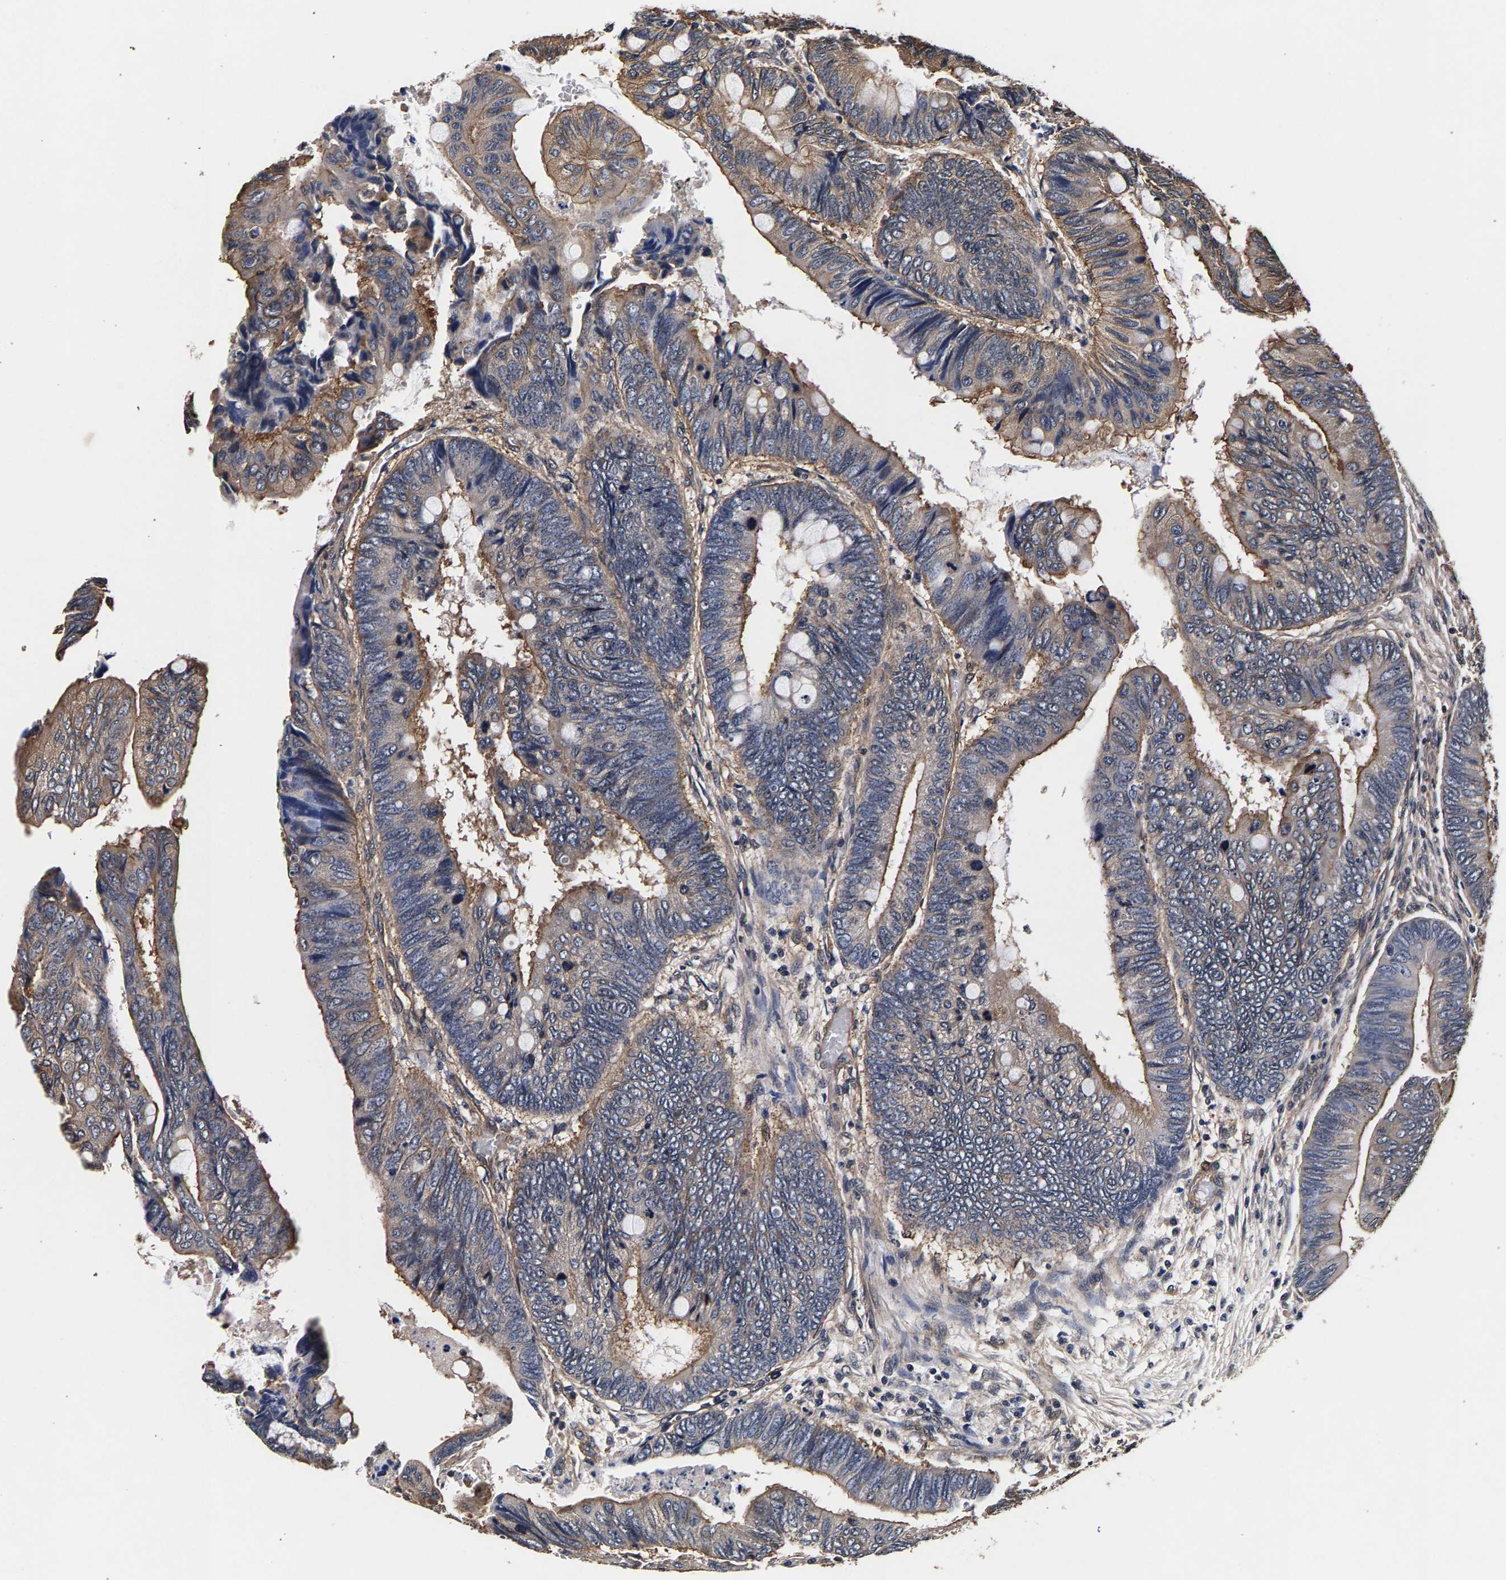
{"staining": {"intensity": "moderate", "quantity": "25%-75%", "location": "cytoplasmic/membranous"}, "tissue": "colorectal cancer", "cell_type": "Tumor cells", "image_type": "cancer", "snomed": [{"axis": "morphology", "description": "Normal tissue, NOS"}, {"axis": "morphology", "description": "Adenocarcinoma, NOS"}, {"axis": "topography", "description": "Rectum"}, {"axis": "topography", "description": "Peripheral nerve tissue"}], "caption": "A medium amount of moderate cytoplasmic/membranous expression is seen in approximately 25%-75% of tumor cells in colorectal cancer (adenocarcinoma) tissue.", "gene": "MARCHF7", "patient": {"sex": "male", "age": 92}}